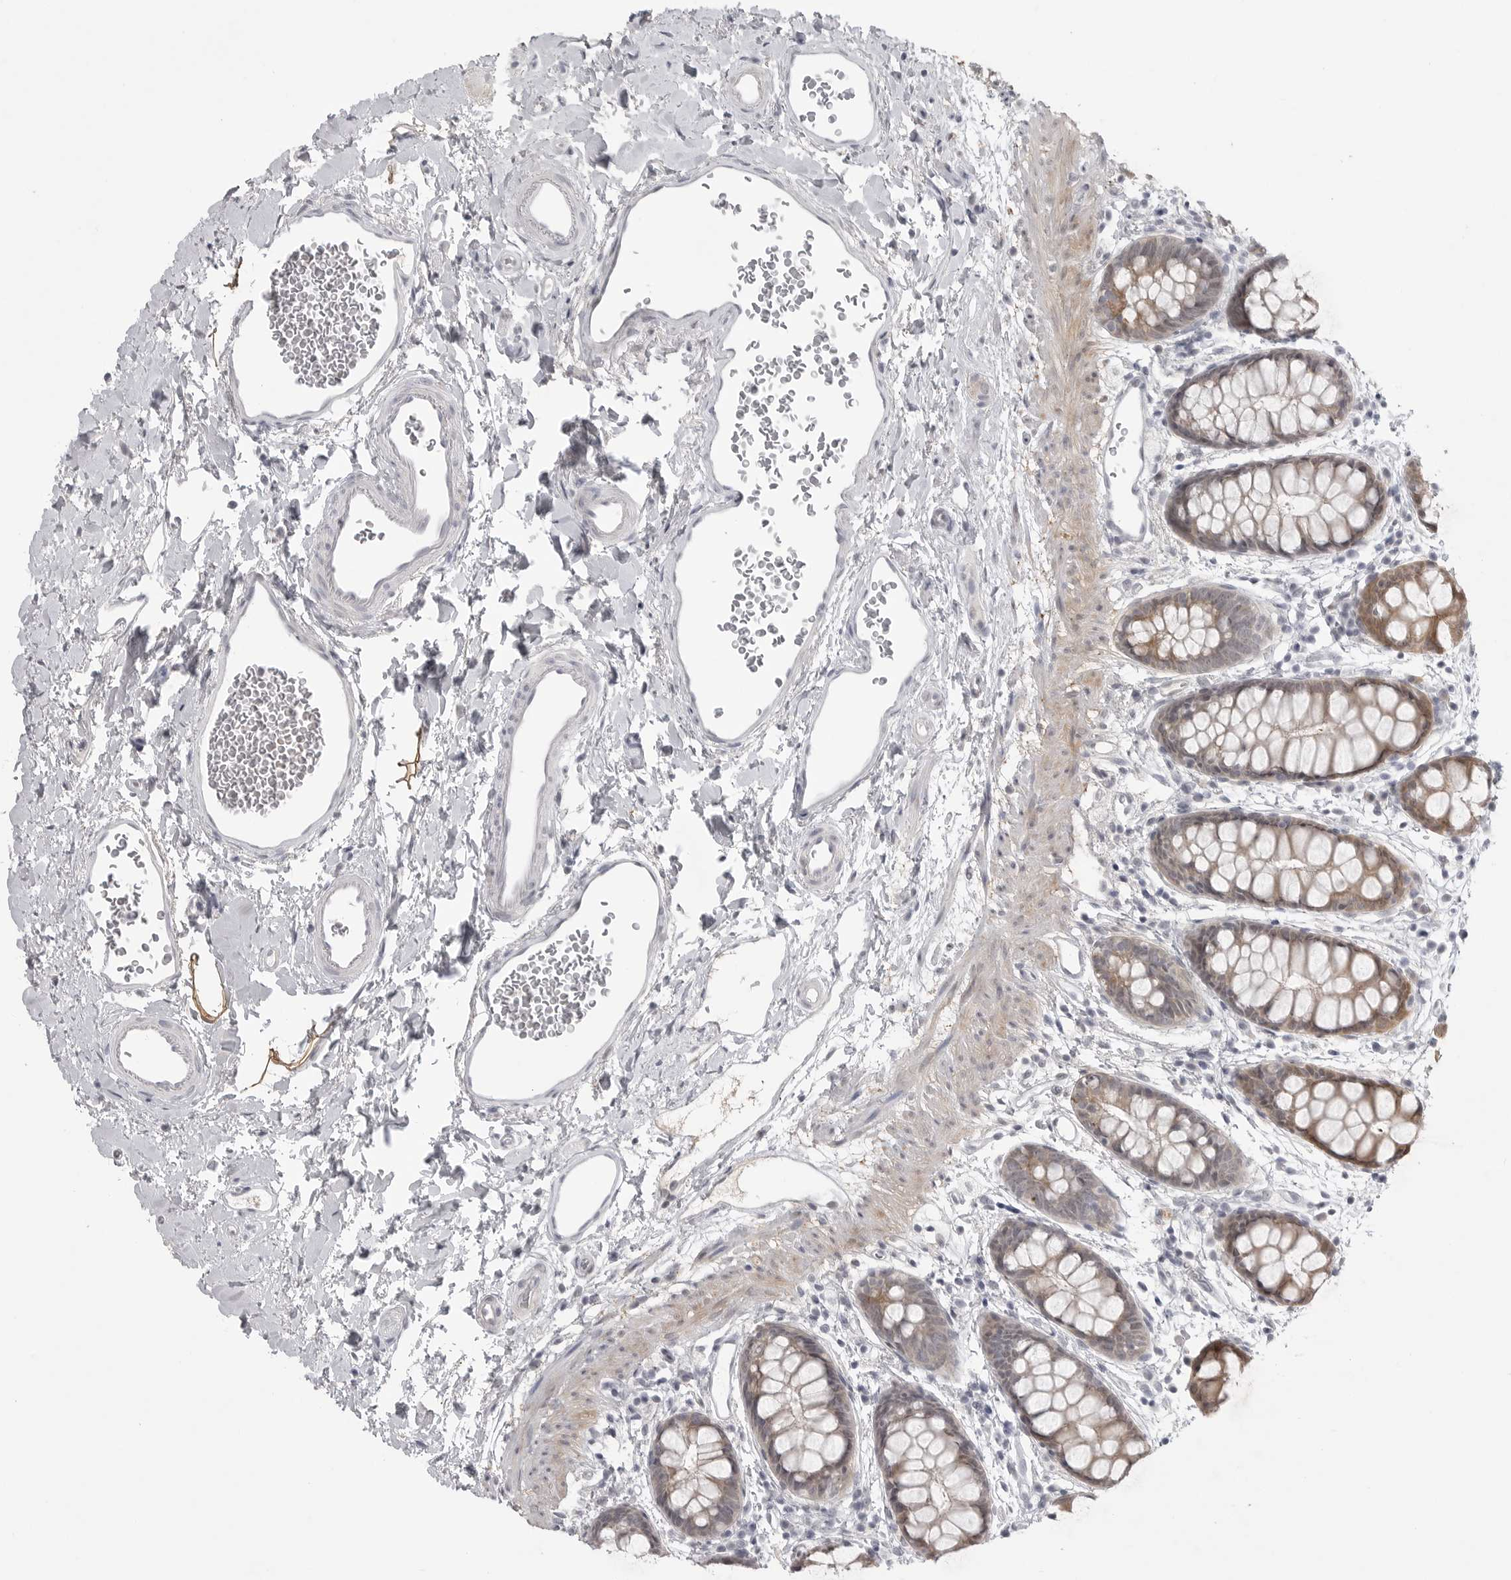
{"staining": {"intensity": "strong", "quantity": "25%-75%", "location": "cytoplasmic/membranous"}, "tissue": "rectum", "cell_type": "Glandular cells", "image_type": "normal", "snomed": [{"axis": "morphology", "description": "Normal tissue, NOS"}, {"axis": "topography", "description": "Rectum"}], "caption": "The photomicrograph displays a brown stain indicating the presence of a protein in the cytoplasmic/membranous of glandular cells in rectum. (DAB IHC with brightfield microscopy, high magnification).", "gene": "TCTN3", "patient": {"sex": "female", "age": 65}}